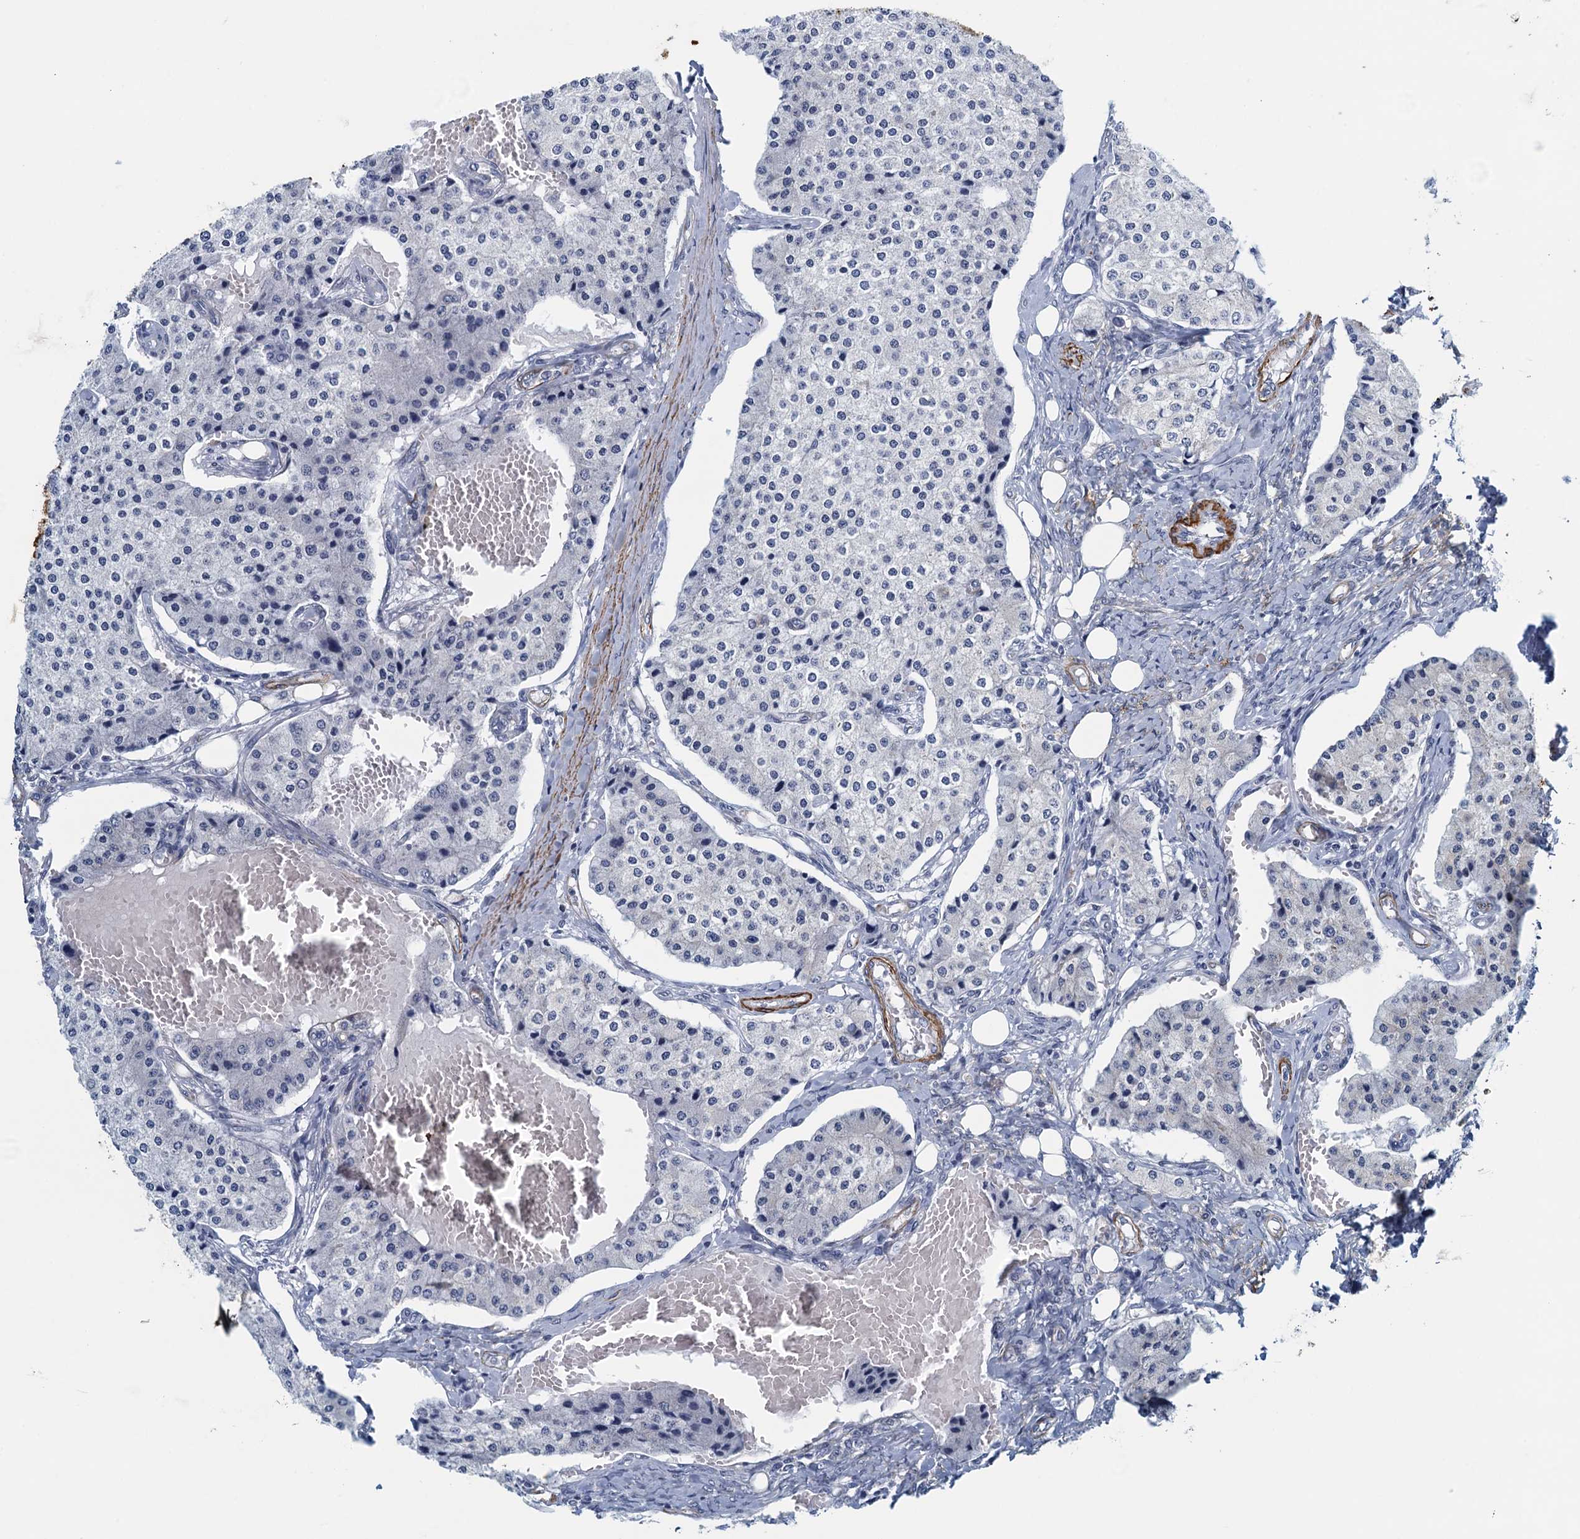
{"staining": {"intensity": "negative", "quantity": "none", "location": "none"}, "tissue": "carcinoid", "cell_type": "Tumor cells", "image_type": "cancer", "snomed": [{"axis": "morphology", "description": "Carcinoid, malignant, NOS"}, {"axis": "topography", "description": "Colon"}], "caption": "The immunohistochemistry (IHC) image has no significant expression in tumor cells of carcinoid tissue.", "gene": "ALG2", "patient": {"sex": "female", "age": 52}}